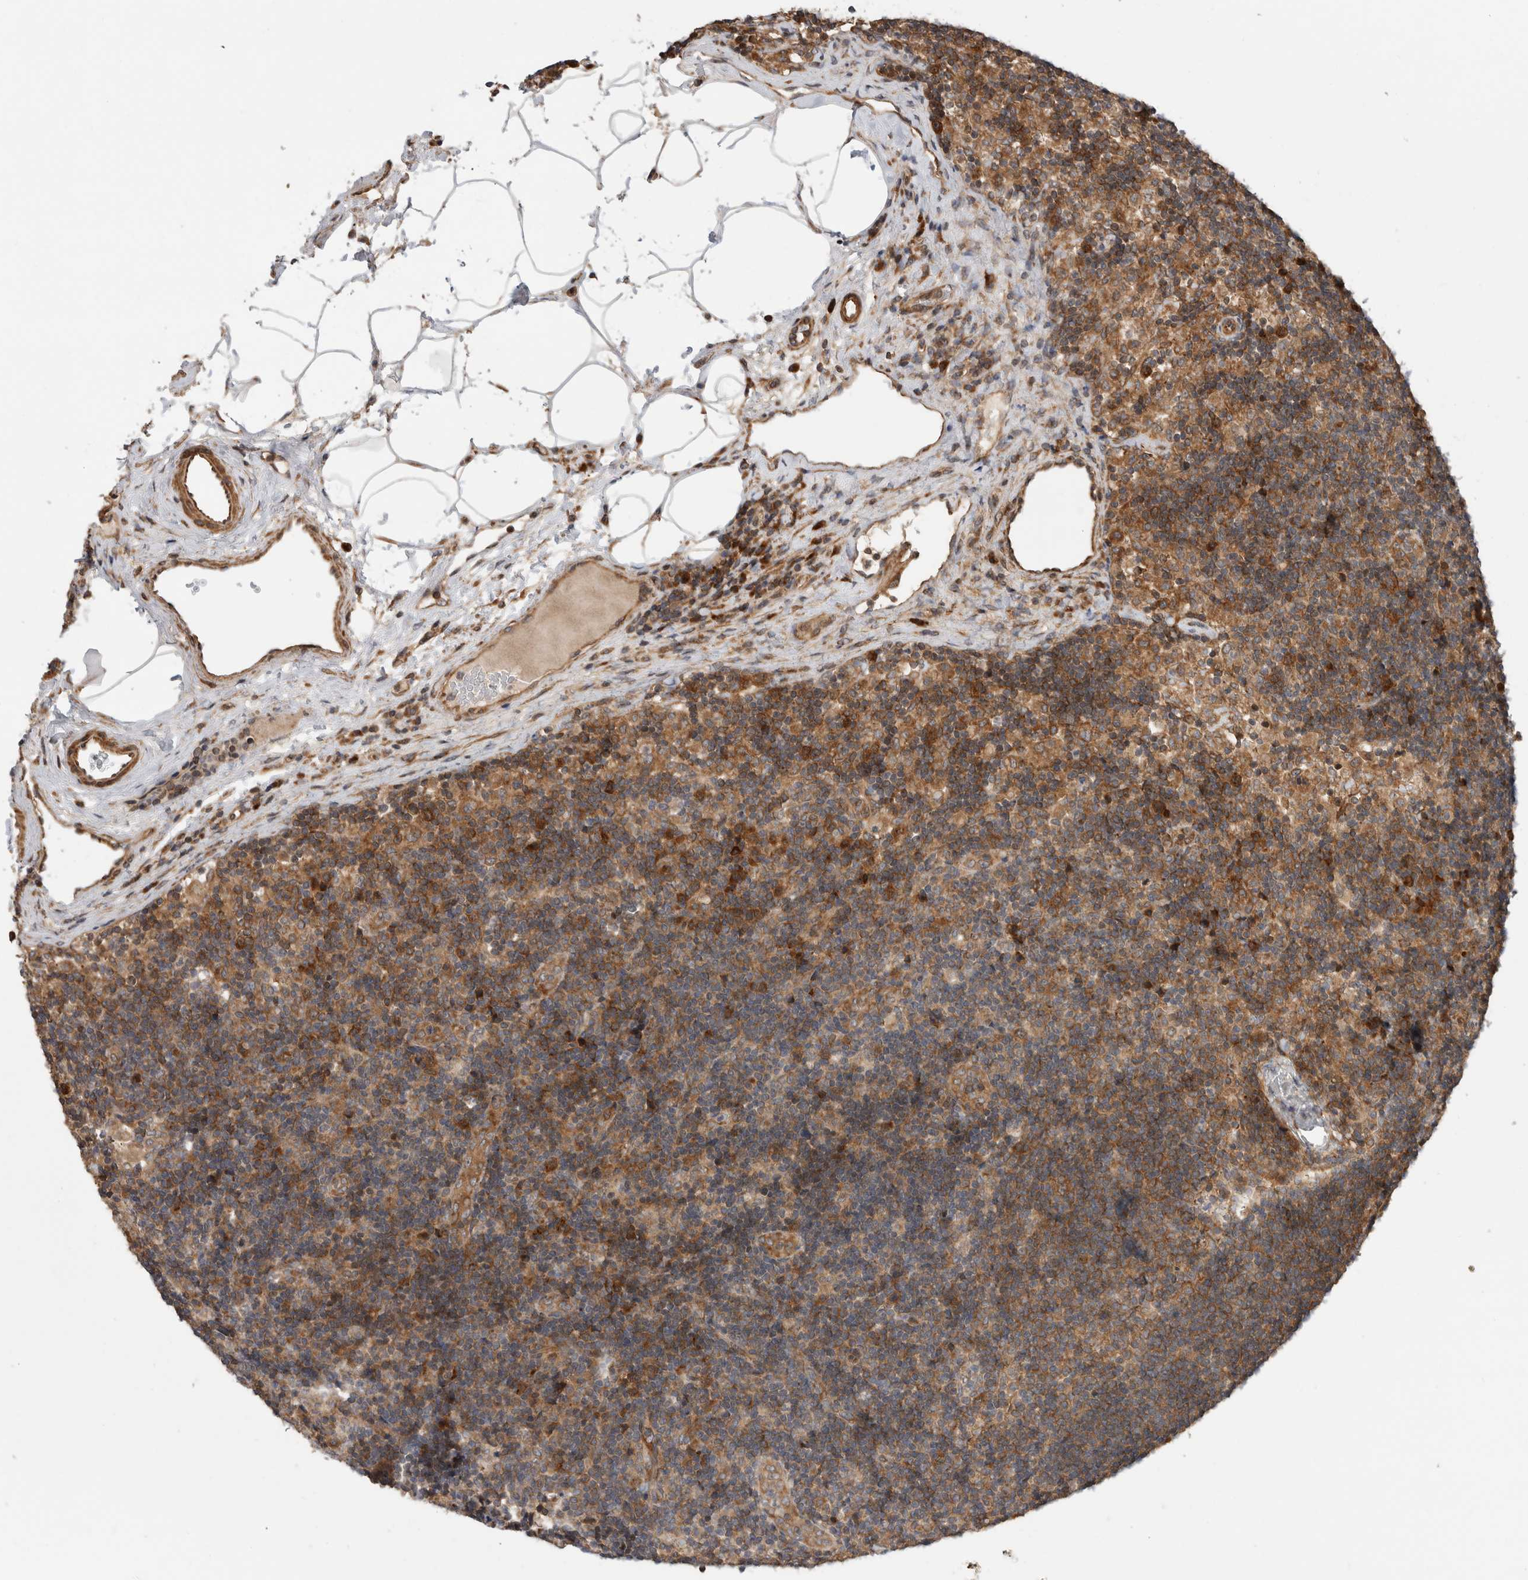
{"staining": {"intensity": "moderate", "quantity": ">75%", "location": "cytoplasmic/membranous"}, "tissue": "lymph node", "cell_type": "Germinal center cells", "image_type": "normal", "snomed": [{"axis": "morphology", "description": "Normal tissue, NOS"}, {"axis": "topography", "description": "Lymph node"}], "caption": "Unremarkable lymph node demonstrates moderate cytoplasmic/membranous staining in approximately >75% of germinal center cells.", "gene": "PCDHB15", "patient": {"sex": "female", "age": 22}}